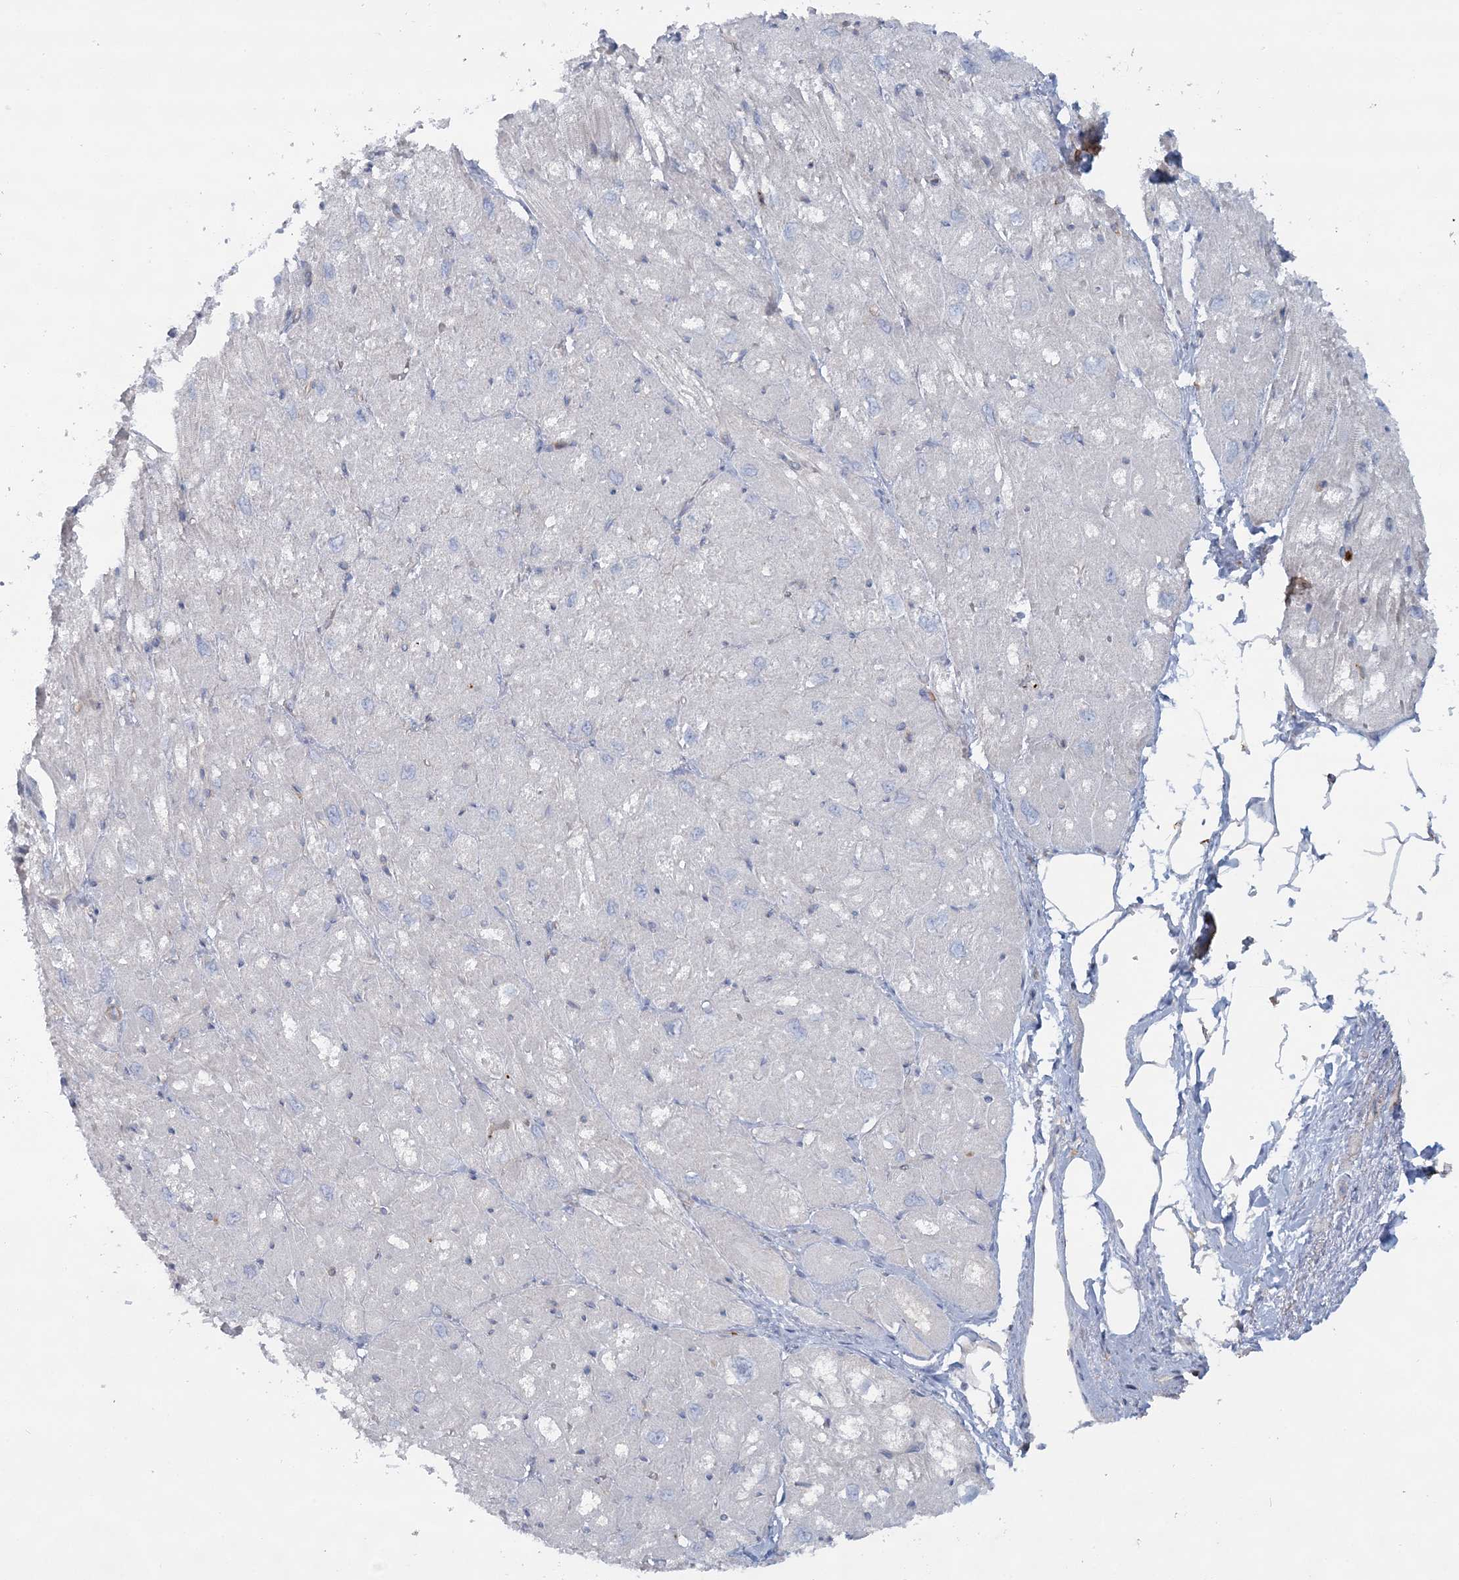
{"staining": {"intensity": "negative", "quantity": "none", "location": "none"}, "tissue": "heart muscle", "cell_type": "Cardiomyocytes", "image_type": "normal", "snomed": [{"axis": "morphology", "description": "Normal tissue, NOS"}, {"axis": "topography", "description": "Heart"}], "caption": "DAB immunohistochemical staining of unremarkable human heart muscle shows no significant staining in cardiomyocytes.", "gene": "CUEDC2", "patient": {"sex": "male", "age": 50}}